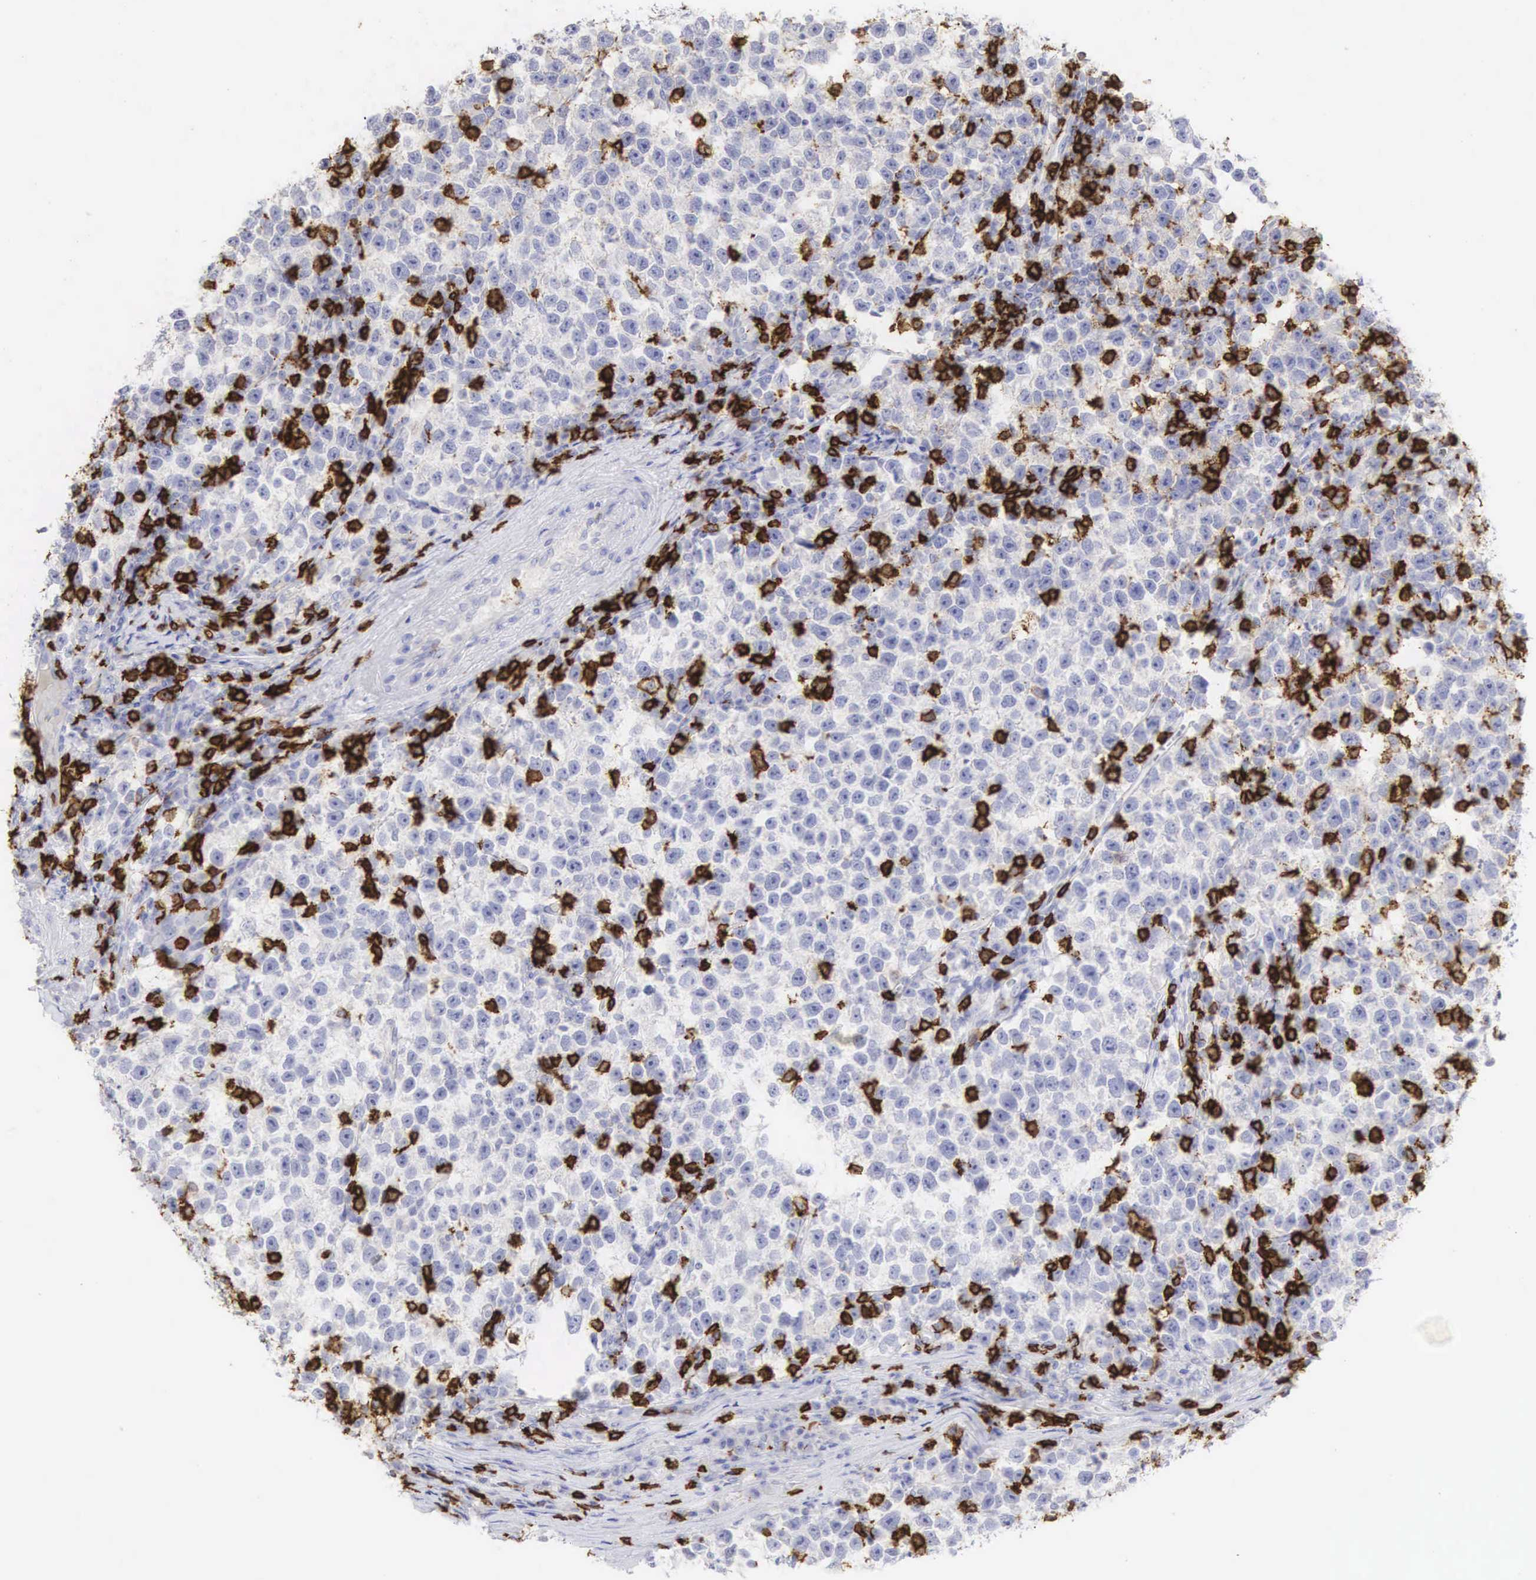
{"staining": {"intensity": "negative", "quantity": "none", "location": "none"}, "tissue": "testis cancer", "cell_type": "Tumor cells", "image_type": "cancer", "snomed": [{"axis": "morphology", "description": "Seminoma, NOS"}, {"axis": "topography", "description": "Testis"}], "caption": "Tumor cells show no significant protein expression in testis cancer (seminoma).", "gene": "CD8A", "patient": {"sex": "male", "age": 43}}